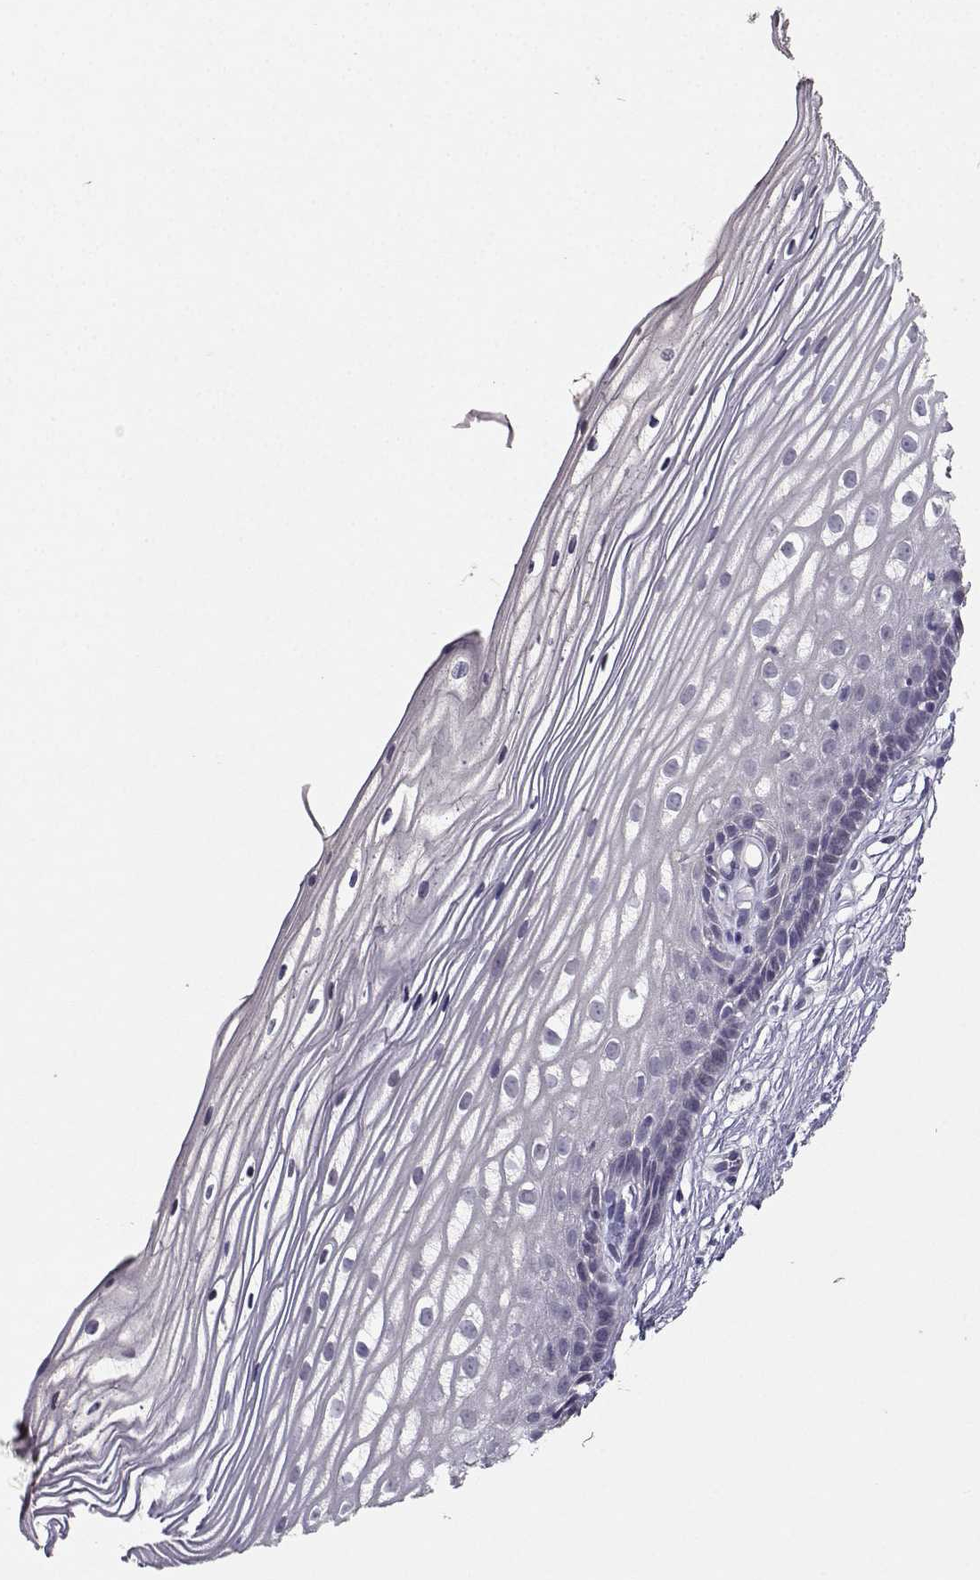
{"staining": {"intensity": "negative", "quantity": "none", "location": "none"}, "tissue": "cervix", "cell_type": "Glandular cells", "image_type": "normal", "snomed": [{"axis": "morphology", "description": "Normal tissue, NOS"}, {"axis": "topography", "description": "Cervix"}], "caption": "Cervix was stained to show a protein in brown. There is no significant positivity in glandular cells. Nuclei are stained in blue.", "gene": "CARTPT", "patient": {"sex": "female", "age": 40}}